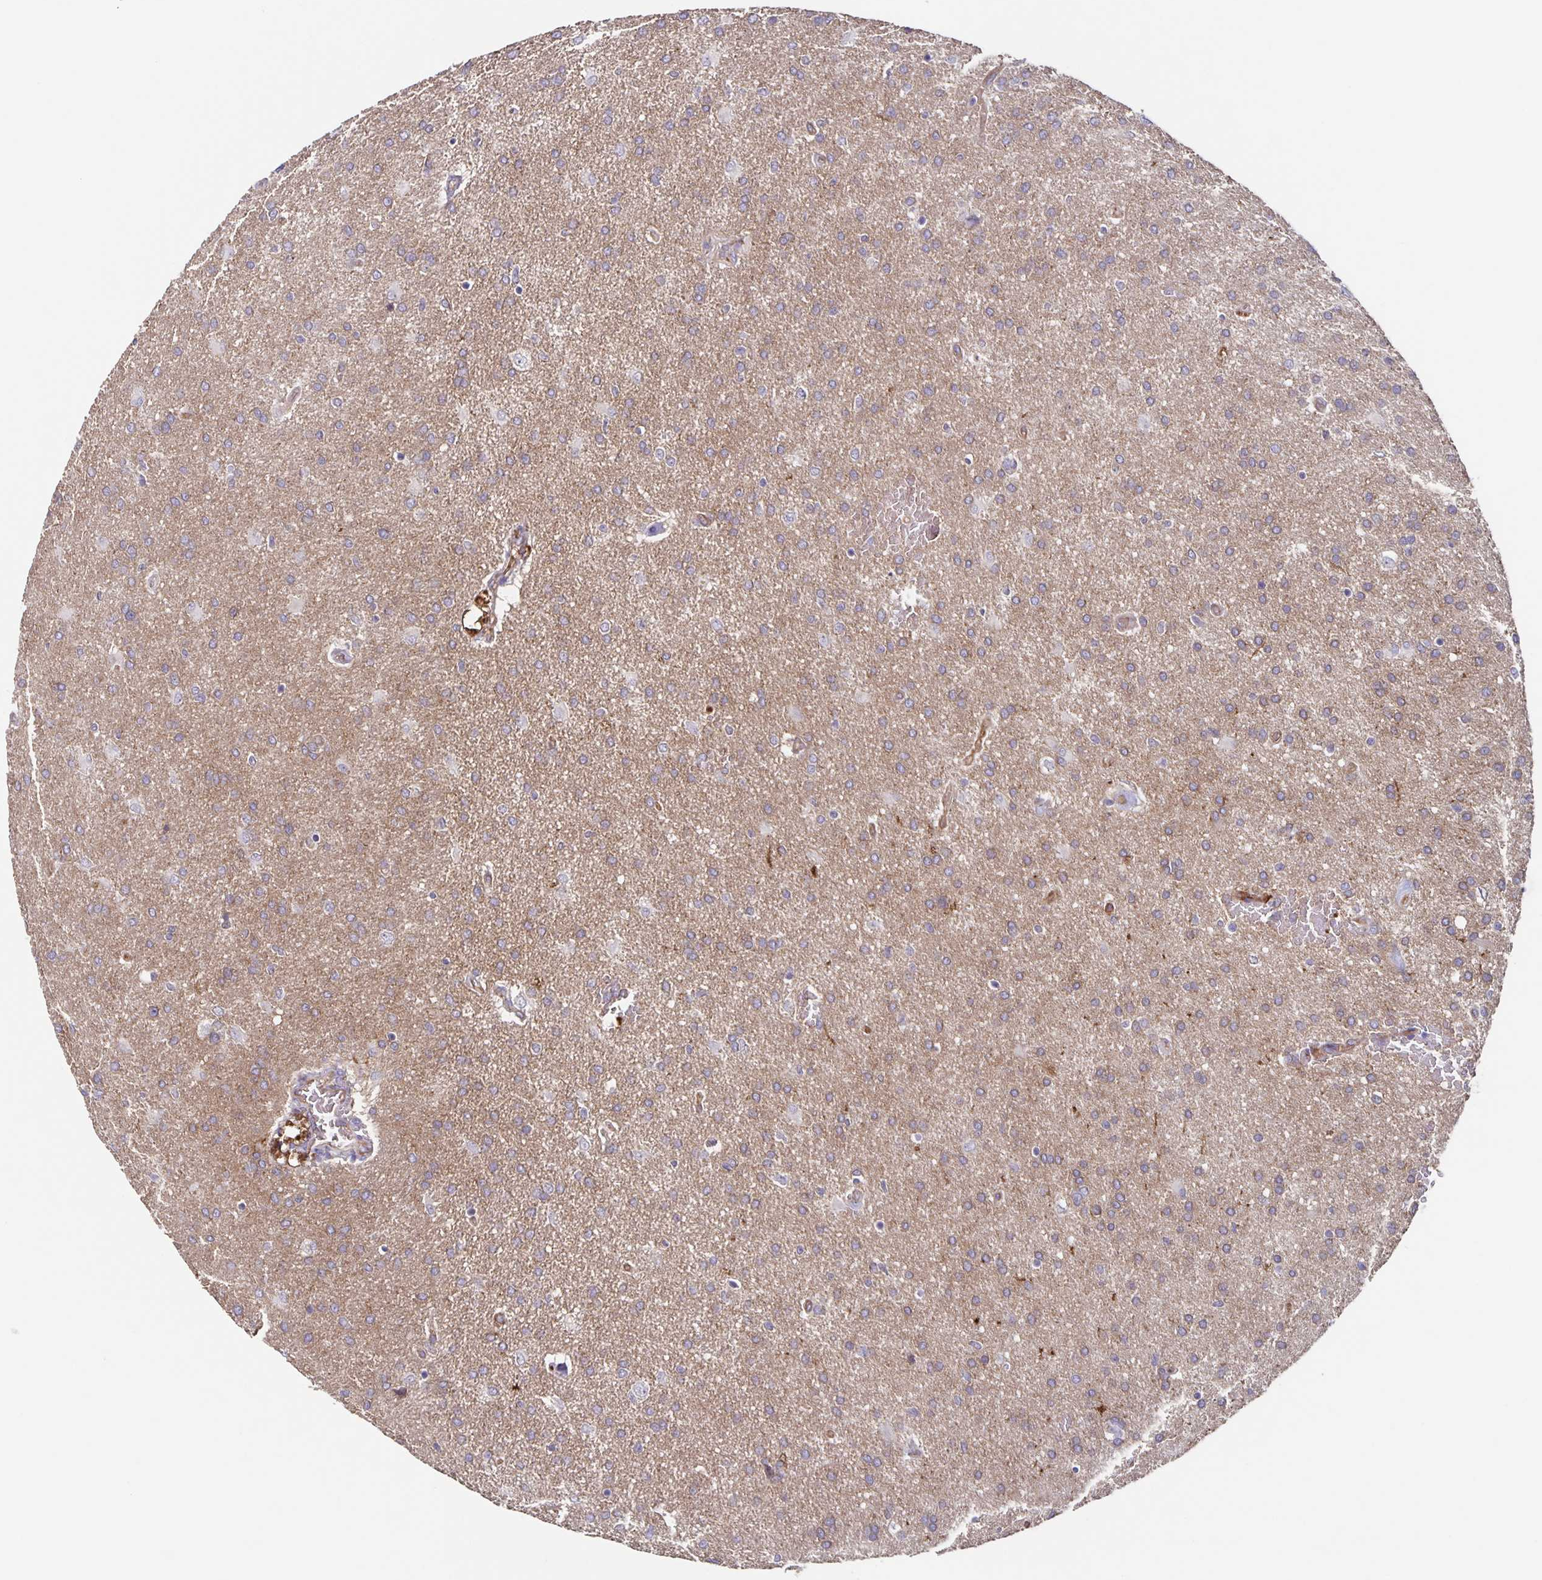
{"staining": {"intensity": "weak", "quantity": ">75%", "location": "cytoplasmic/membranous"}, "tissue": "glioma", "cell_type": "Tumor cells", "image_type": "cancer", "snomed": [{"axis": "morphology", "description": "Glioma, malignant, High grade"}, {"axis": "topography", "description": "Brain"}], "caption": "IHC of glioma shows low levels of weak cytoplasmic/membranous staining in approximately >75% of tumor cells. (Brightfield microscopy of DAB IHC at high magnification).", "gene": "ITGA2", "patient": {"sex": "male", "age": 68}}